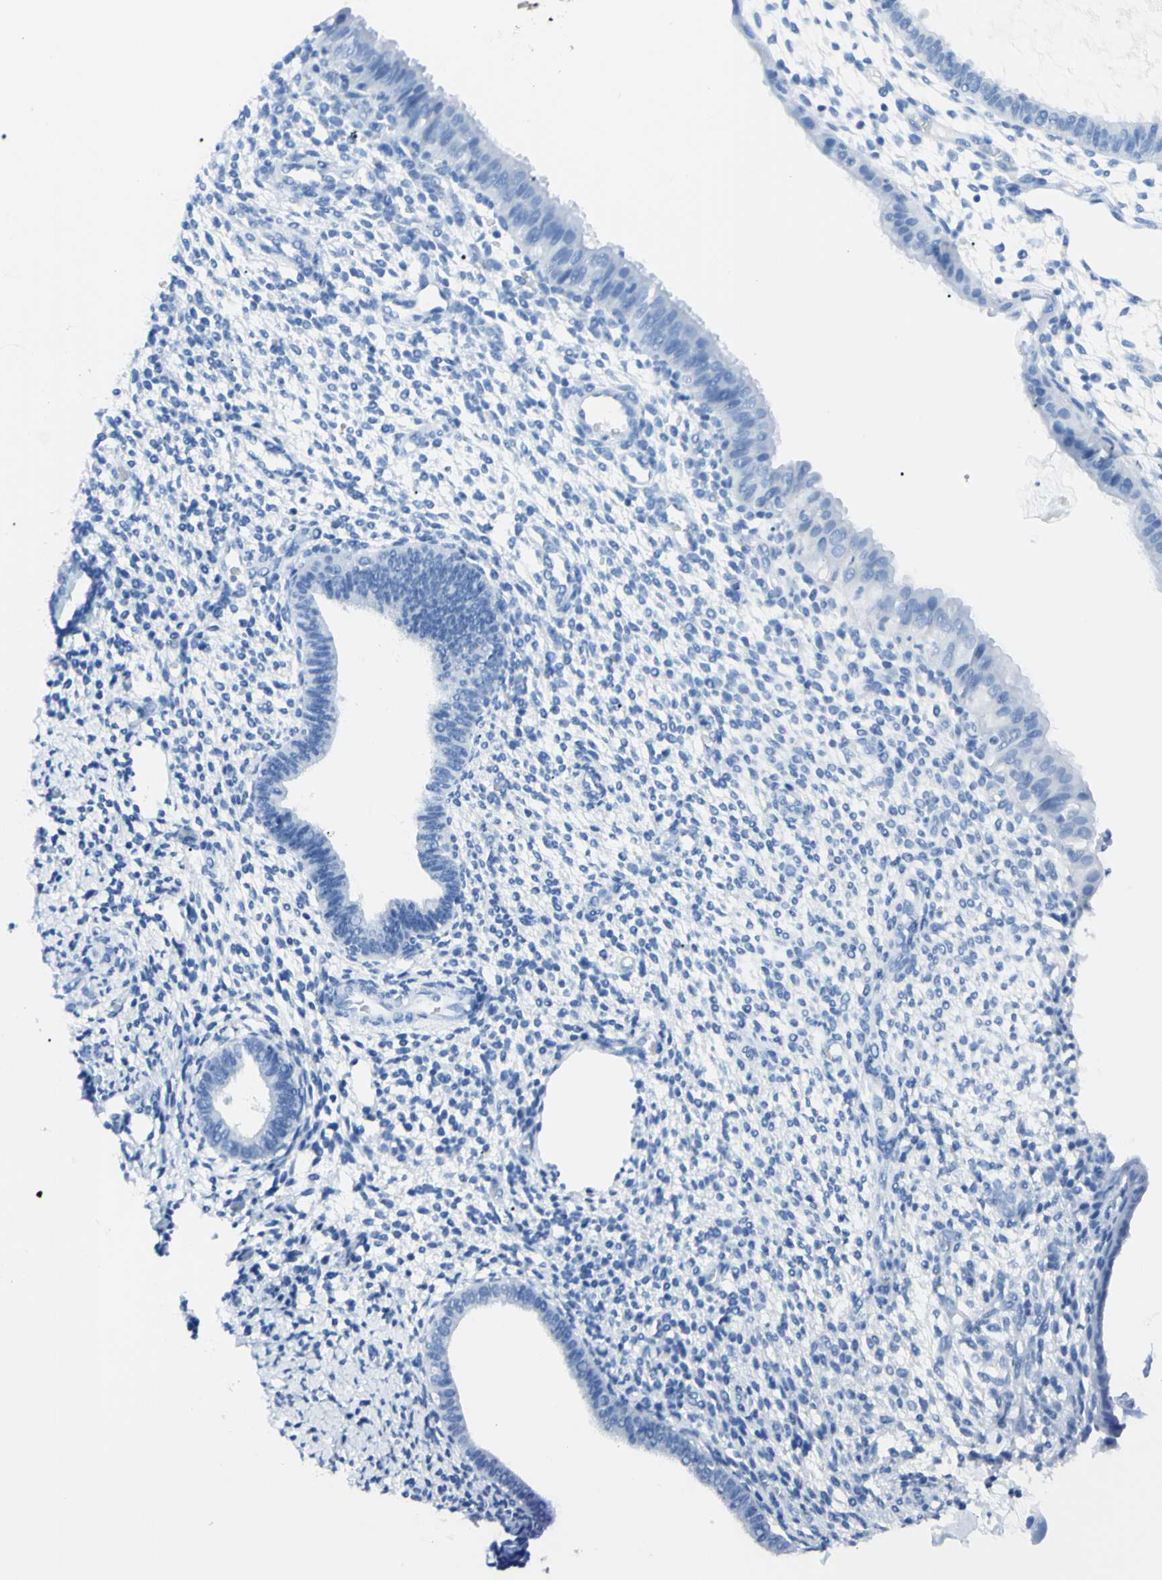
{"staining": {"intensity": "negative", "quantity": "none", "location": "none"}, "tissue": "endometrium", "cell_type": "Cells in endometrial stroma", "image_type": "normal", "snomed": [{"axis": "morphology", "description": "Normal tissue, NOS"}, {"axis": "topography", "description": "Endometrium"}], "caption": "Histopathology image shows no protein staining in cells in endometrial stroma of benign endometrium. The staining was performed using DAB (3,3'-diaminobenzidine) to visualize the protein expression in brown, while the nuclei were stained in blue with hematoxylin (Magnification: 20x).", "gene": "FOLH1", "patient": {"sex": "female", "age": 61}}